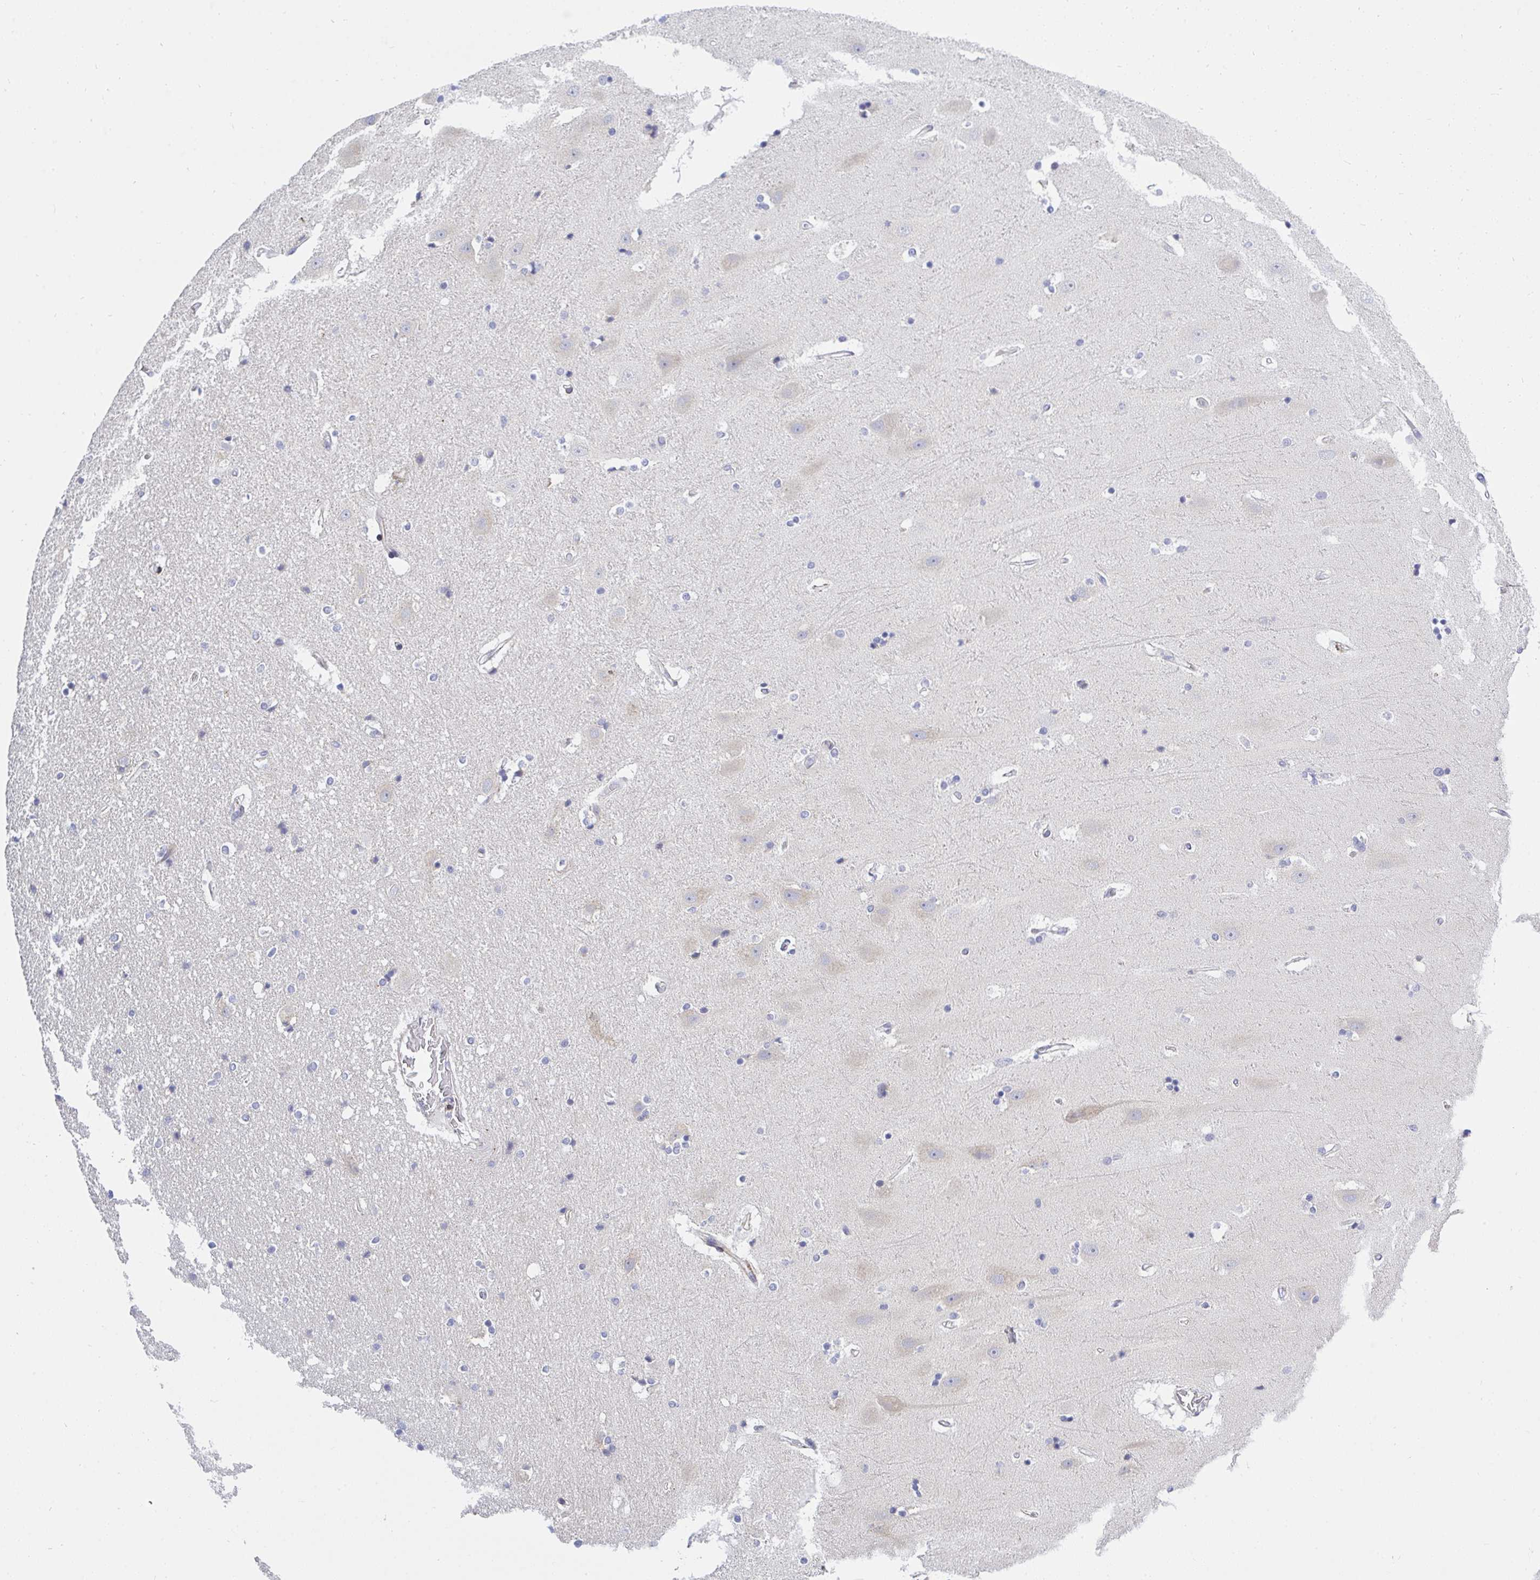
{"staining": {"intensity": "negative", "quantity": "none", "location": "none"}, "tissue": "hippocampus", "cell_type": "Glial cells", "image_type": "normal", "snomed": [{"axis": "morphology", "description": "Normal tissue, NOS"}, {"axis": "topography", "description": "Hippocampus"}], "caption": "Hippocampus was stained to show a protein in brown. There is no significant staining in glial cells.", "gene": "FRMD3", "patient": {"sex": "male", "age": 63}}